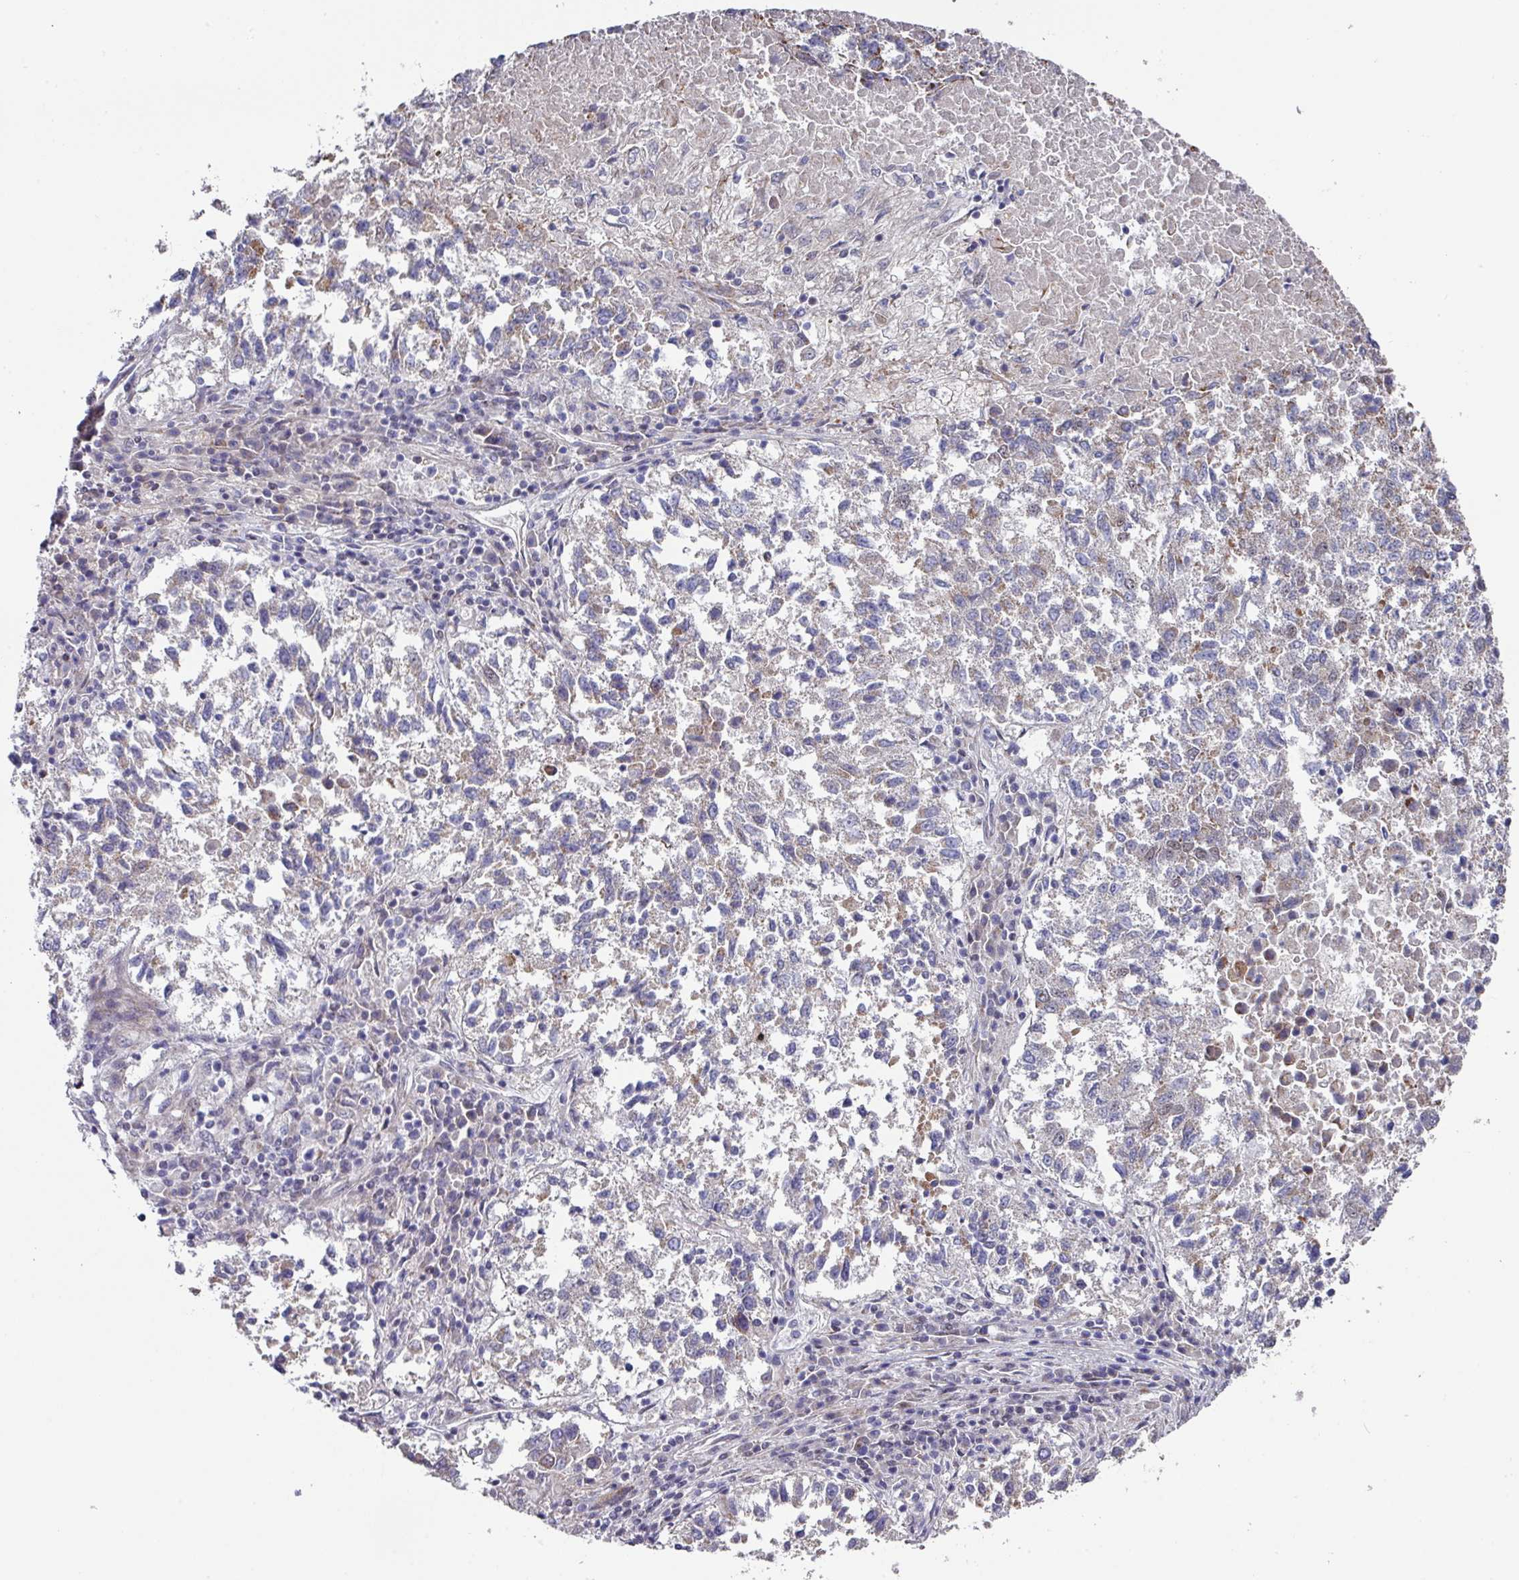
{"staining": {"intensity": "negative", "quantity": "none", "location": "none"}, "tissue": "lung cancer", "cell_type": "Tumor cells", "image_type": "cancer", "snomed": [{"axis": "morphology", "description": "Squamous cell carcinoma, NOS"}, {"axis": "topography", "description": "Lung"}], "caption": "This micrograph is of lung cancer (squamous cell carcinoma) stained with immunohistochemistry to label a protein in brown with the nuclei are counter-stained blue. There is no positivity in tumor cells.", "gene": "CBX7", "patient": {"sex": "male", "age": 73}}